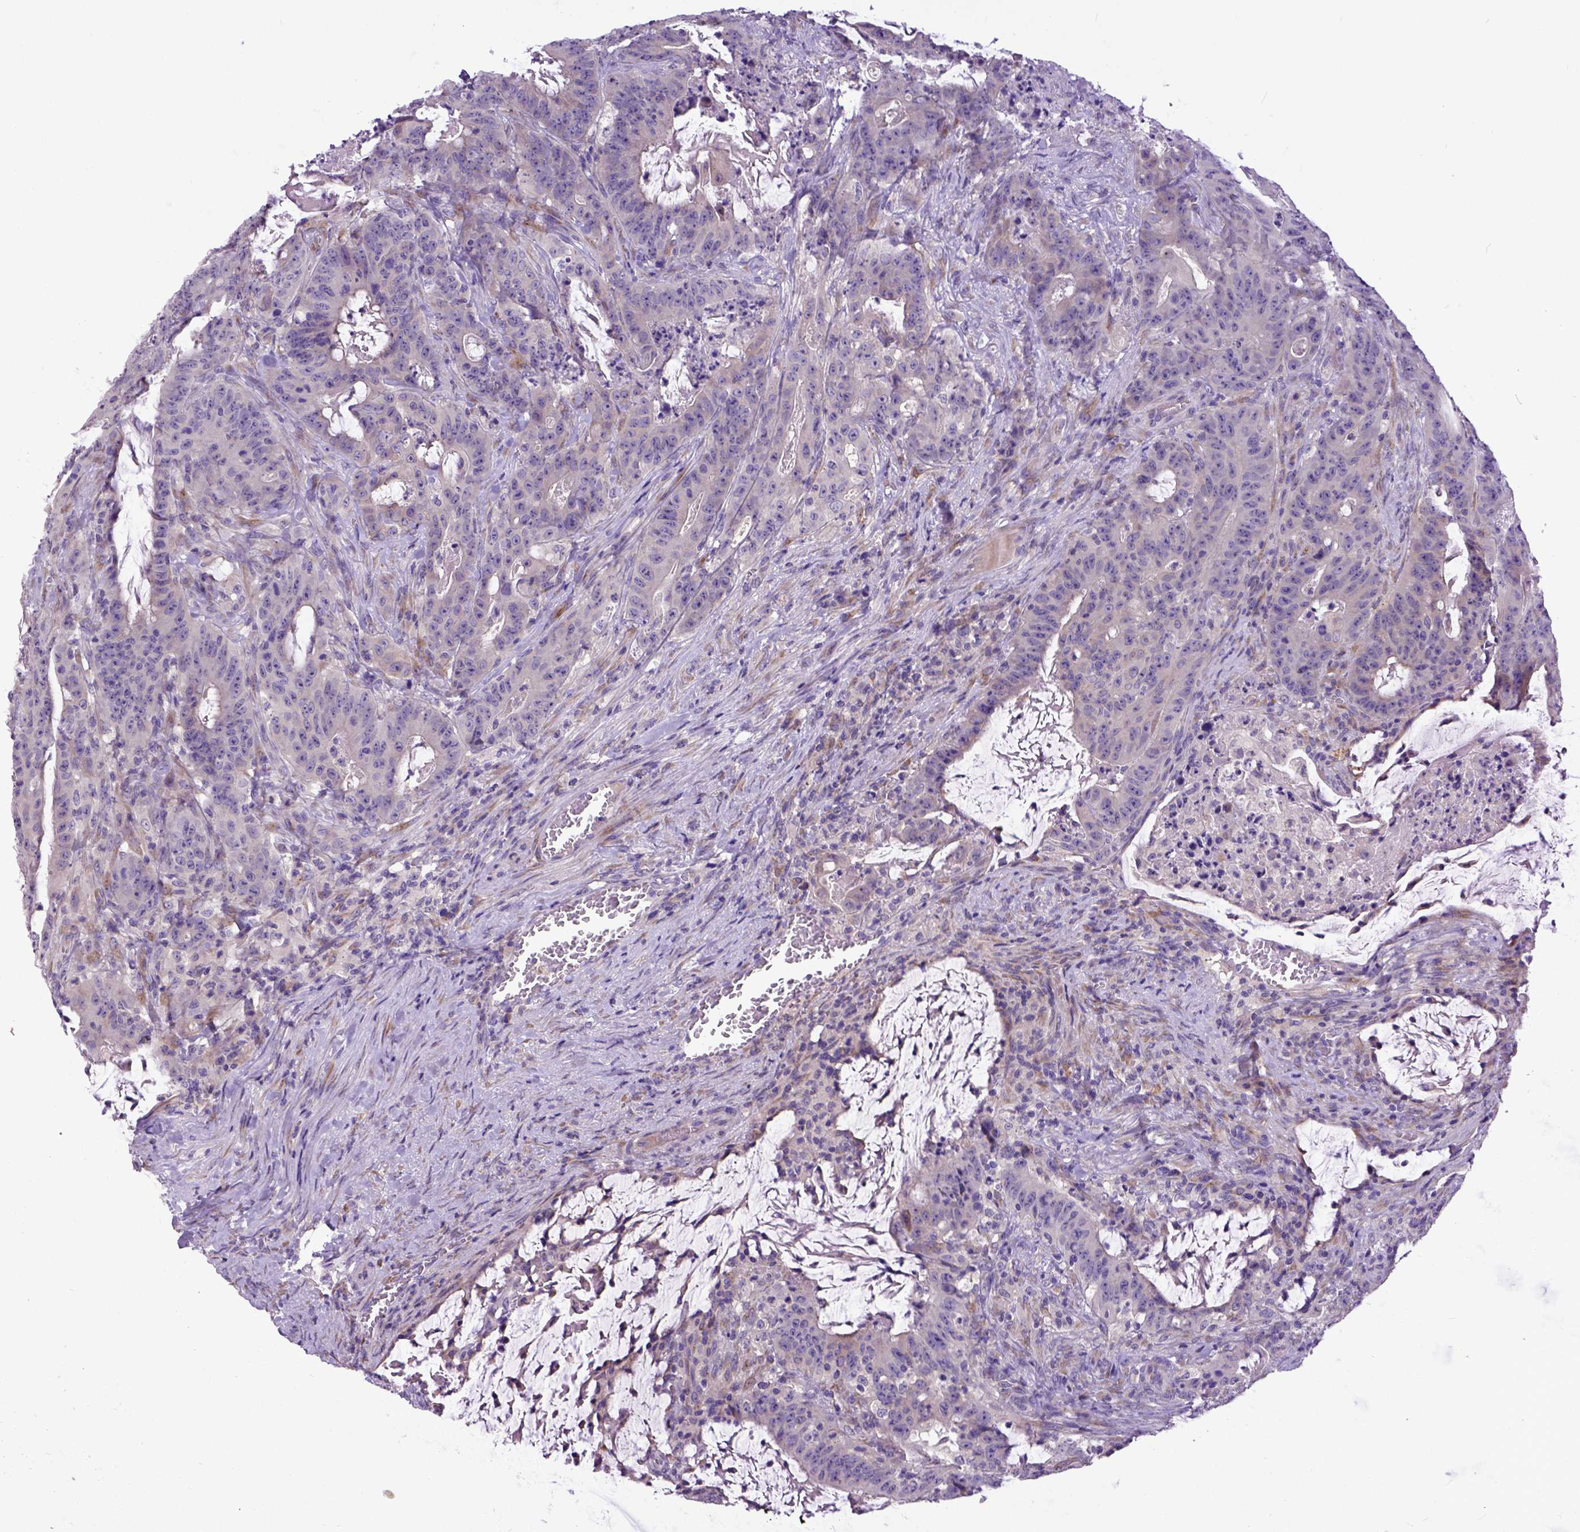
{"staining": {"intensity": "moderate", "quantity": "<25%", "location": "cytoplasmic/membranous"}, "tissue": "colorectal cancer", "cell_type": "Tumor cells", "image_type": "cancer", "snomed": [{"axis": "morphology", "description": "Adenocarcinoma, NOS"}, {"axis": "topography", "description": "Colon"}], "caption": "Protein staining of colorectal cancer (adenocarcinoma) tissue demonstrates moderate cytoplasmic/membranous positivity in approximately <25% of tumor cells. (DAB IHC, brown staining for protein, blue staining for nuclei).", "gene": "NEK5", "patient": {"sex": "male", "age": 33}}